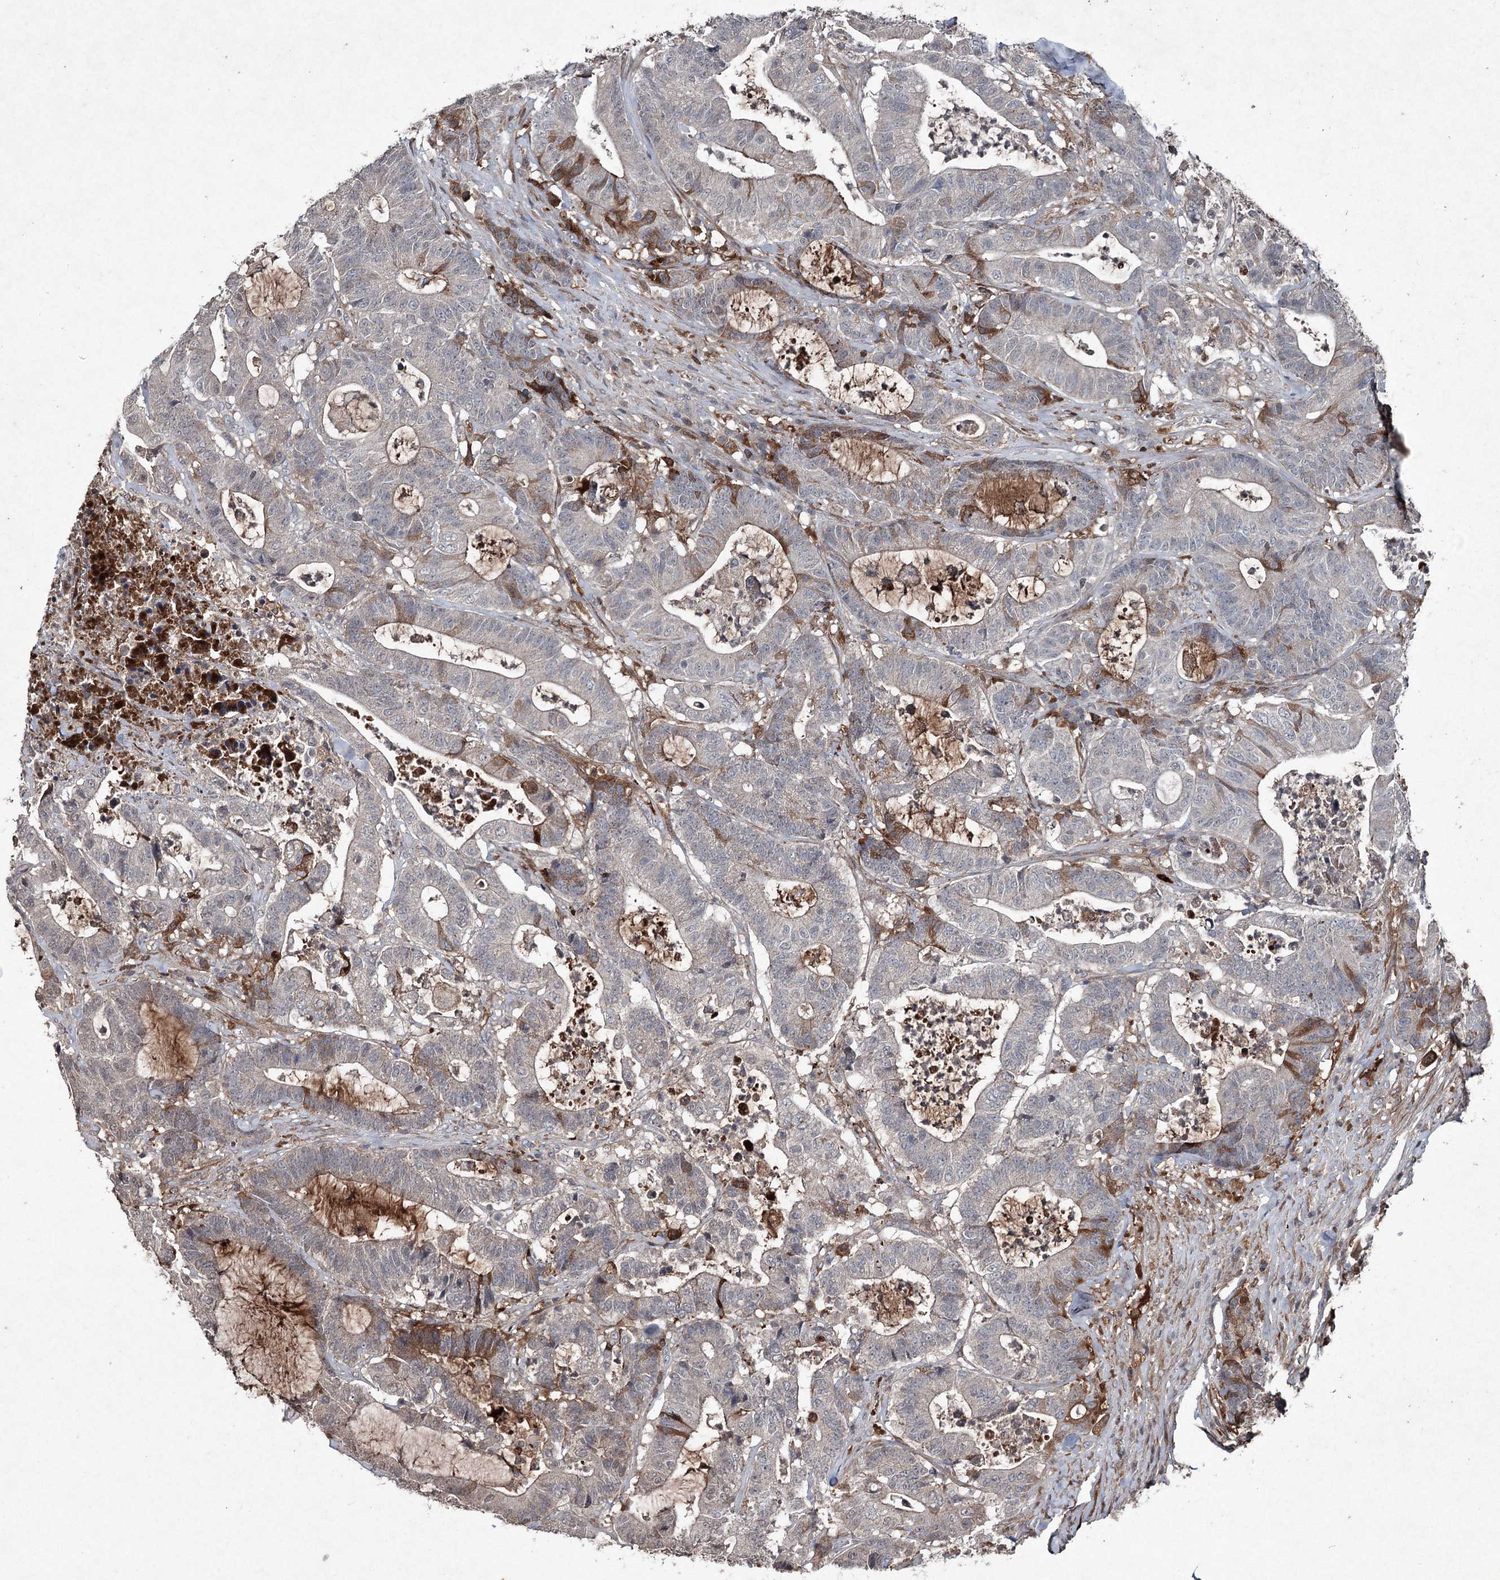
{"staining": {"intensity": "moderate", "quantity": "<25%", "location": "cytoplasmic/membranous"}, "tissue": "colorectal cancer", "cell_type": "Tumor cells", "image_type": "cancer", "snomed": [{"axis": "morphology", "description": "Adenocarcinoma, NOS"}, {"axis": "topography", "description": "Colon"}], "caption": "This image displays immunohistochemistry staining of colorectal adenocarcinoma, with low moderate cytoplasmic/membranous expression in about <25% of tumor cells.", "gene": "PGLYRP2", "patient": {"sex": "female", "age": 84}}